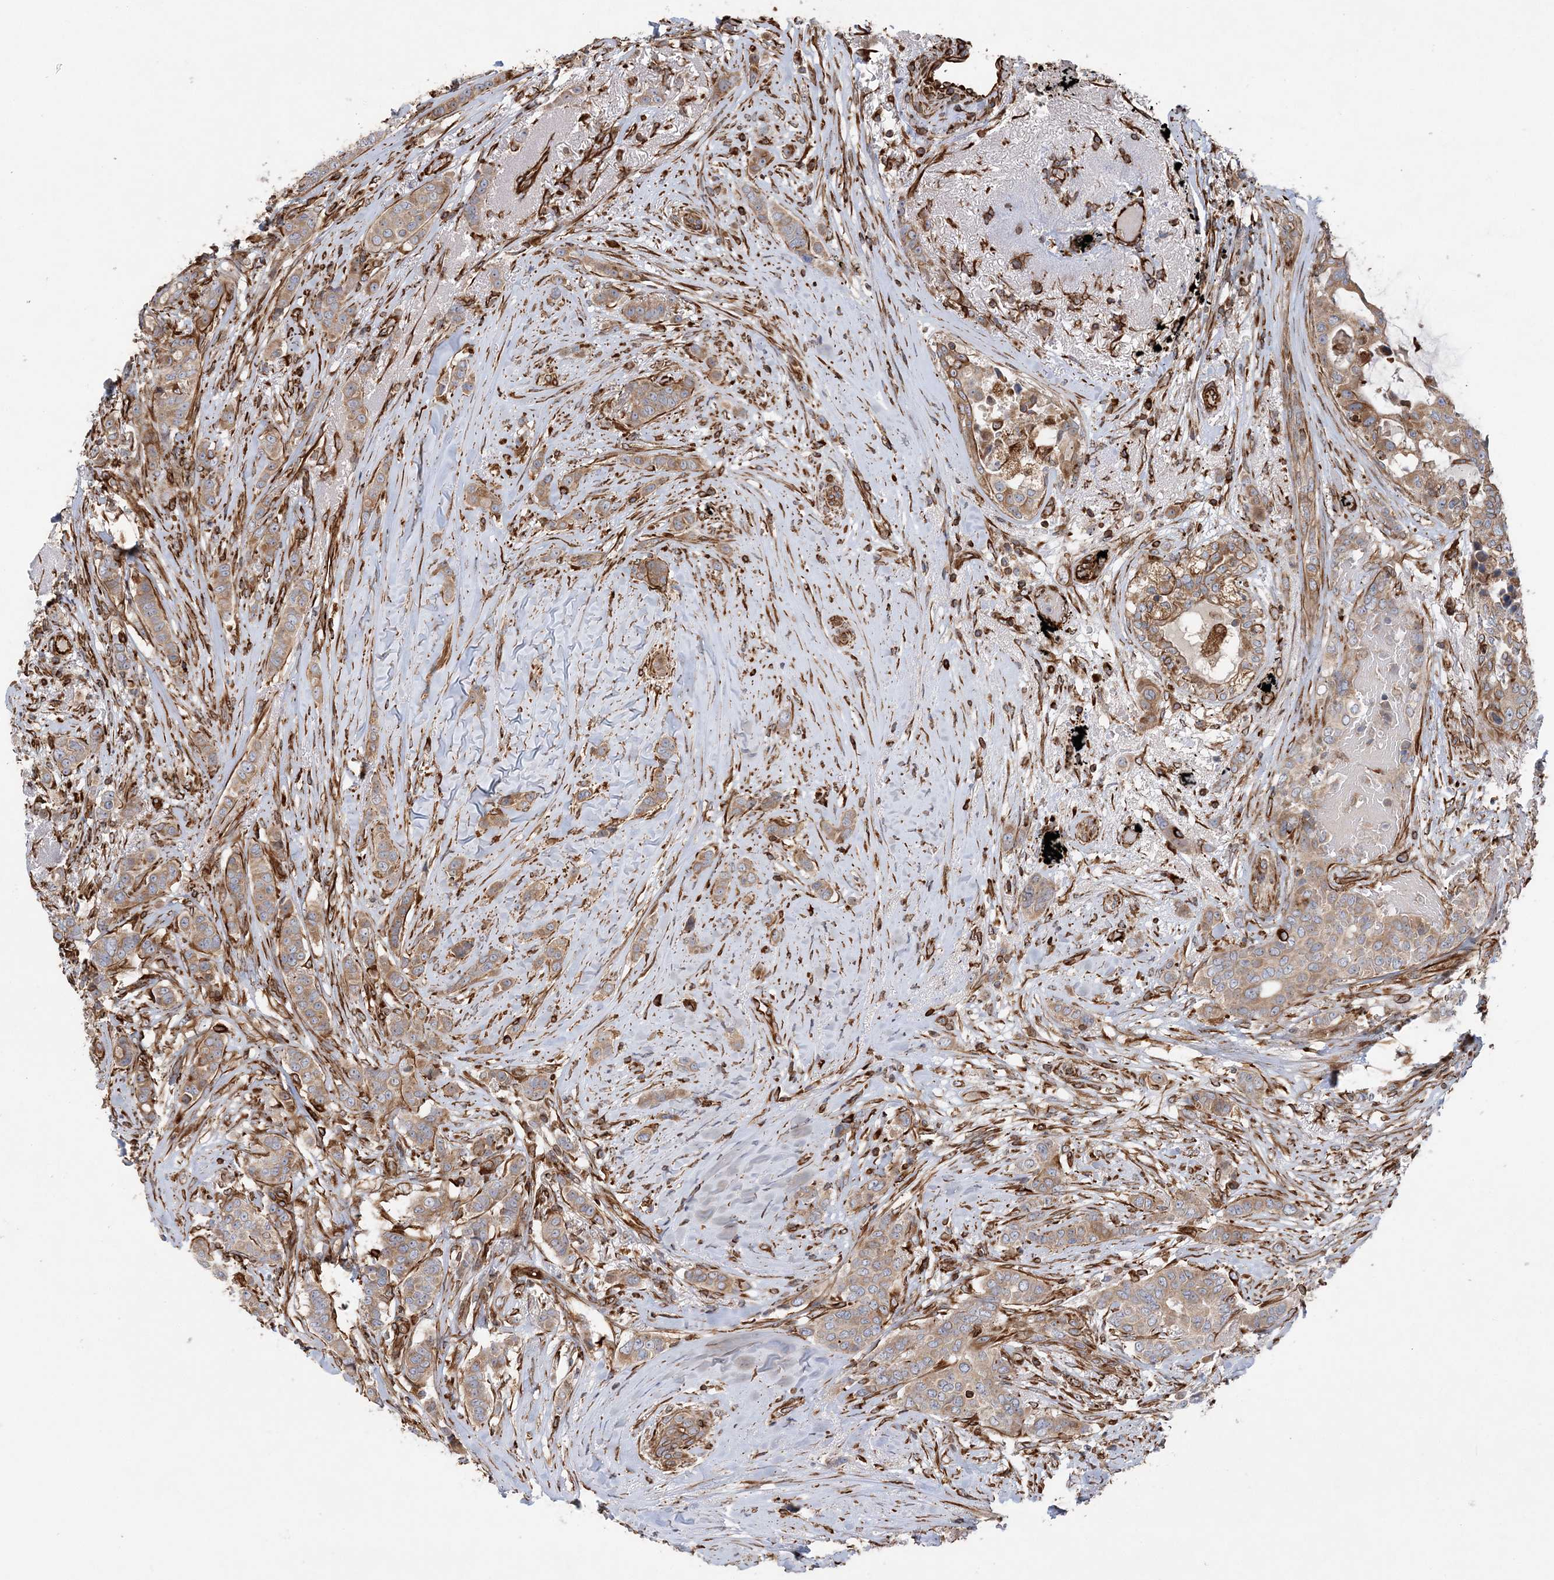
{"staining": {"intensity": "moderate", "quantity": ">75%", "location": "cytoplasmic/membranous"}, "tissue": "breast cancer", "cell_type": "Tumor cells", "image_type": "cancer", "snomed": [{"axis": "morphology", "description": "Lobular carcinoma"}, {"axis": "topography", "description": "Breast"}], "caption": "This histopathology image displays IHC staining of human breast cancer (lobular carcinoma), with medium moderate cytoplasmic/membranous positivity in about >75% of tumor cells.", "gene": "FAM114A2", "patient": {"sex": "female", "age": 51}}